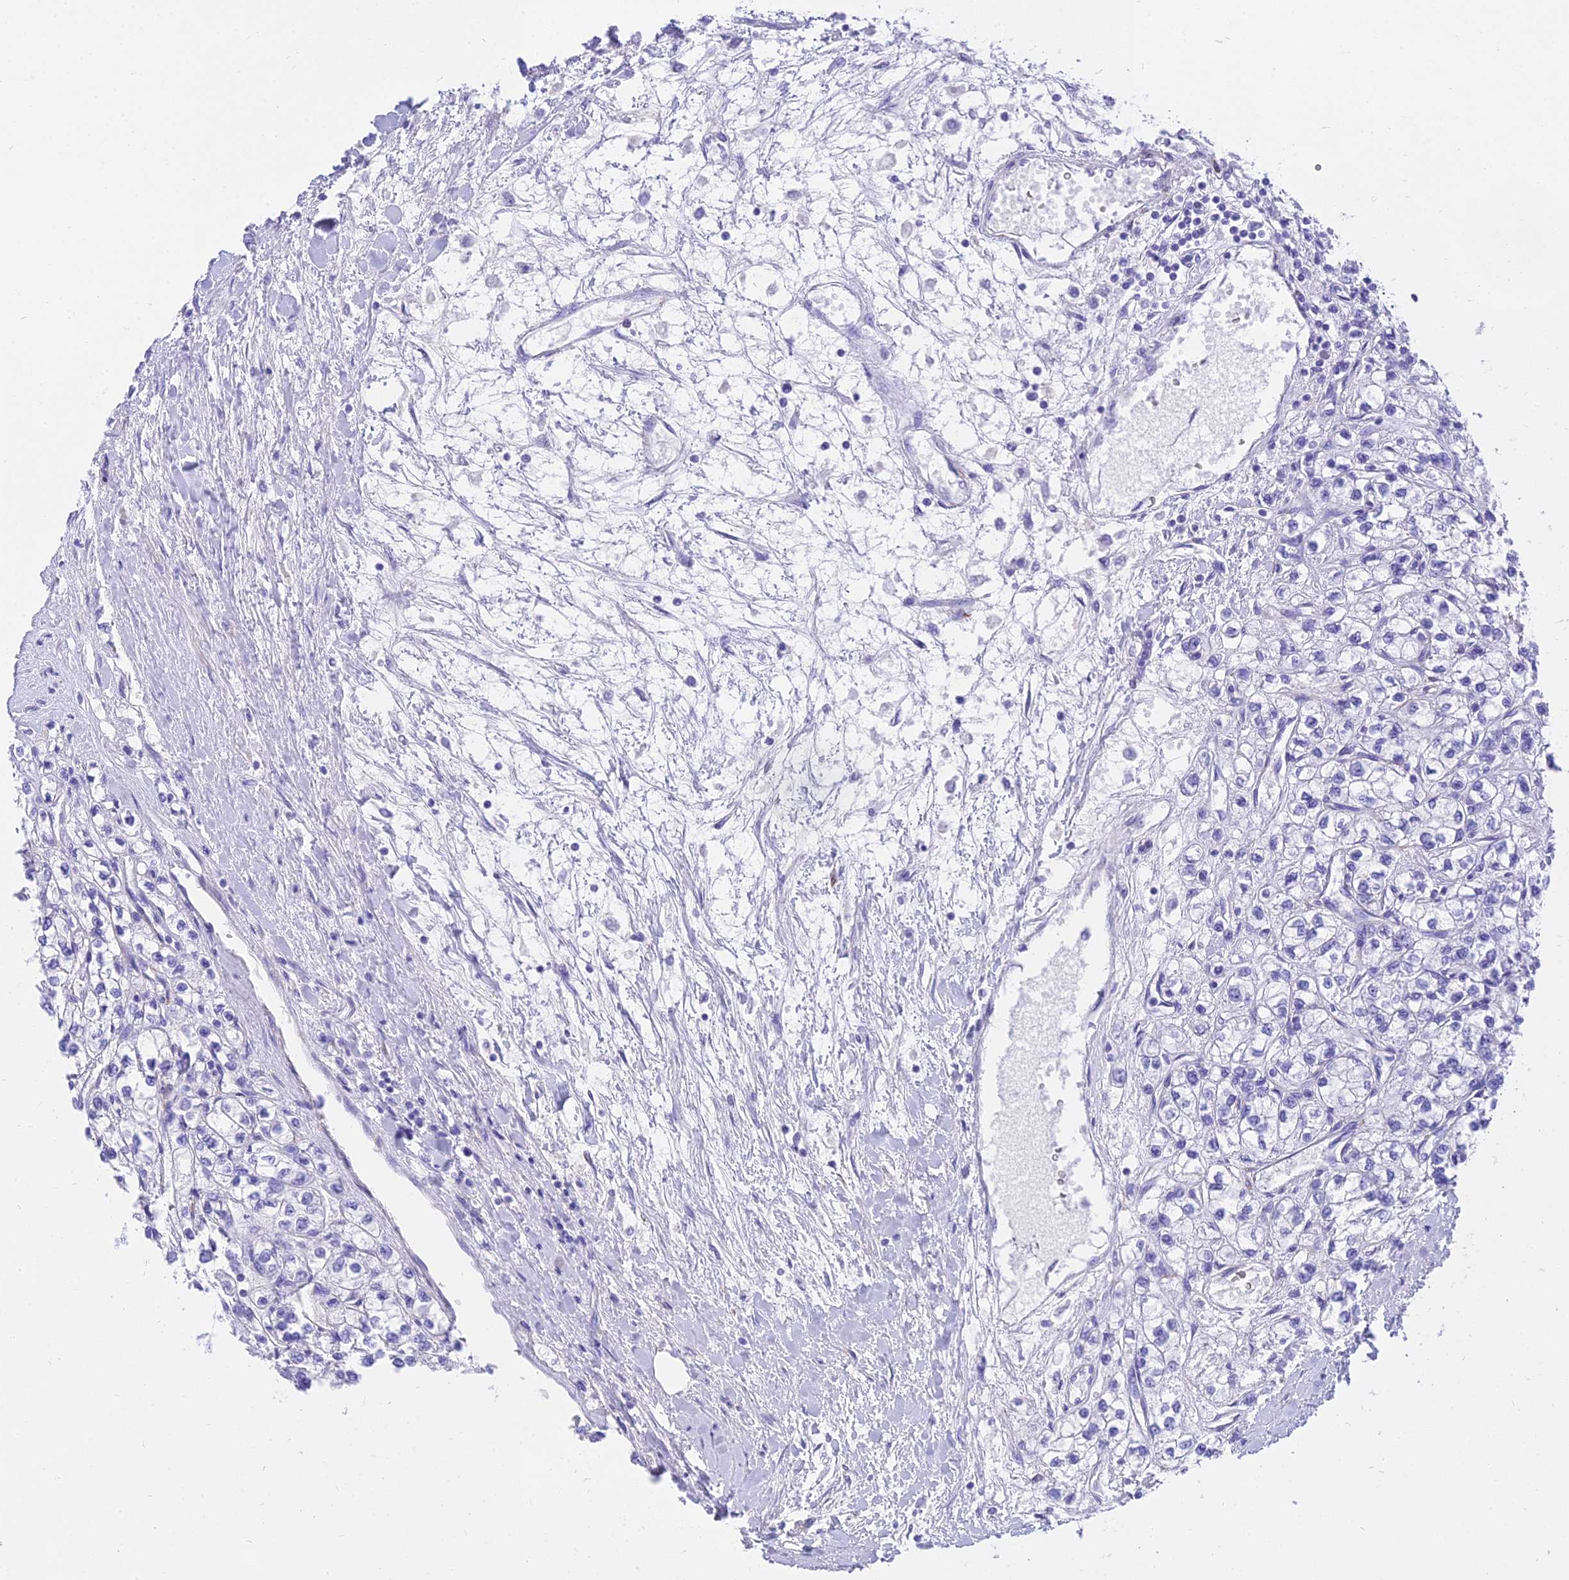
{"staining": {"intensity": "negative", "quantity": "none", "location": "none"}, "tissue": "renal cancer", "cell_type": "Tumor cells", "image_type": "cancer", "snomed": [{"axis": "morphology", "description": "Adenocarcinoma, NOS"}, {"axis": "topography", "description": "Kidney"}], "caption": "DAB (3,3'-diaminobenzidine) immunohistochemical staining of human renal cancer demonstrates no significant positivity in tumor cells. (IHC, brightfield microscopy, high magnification).", "gene": "SLC36A2", "patient": {"sex": "male", "age": 80}}